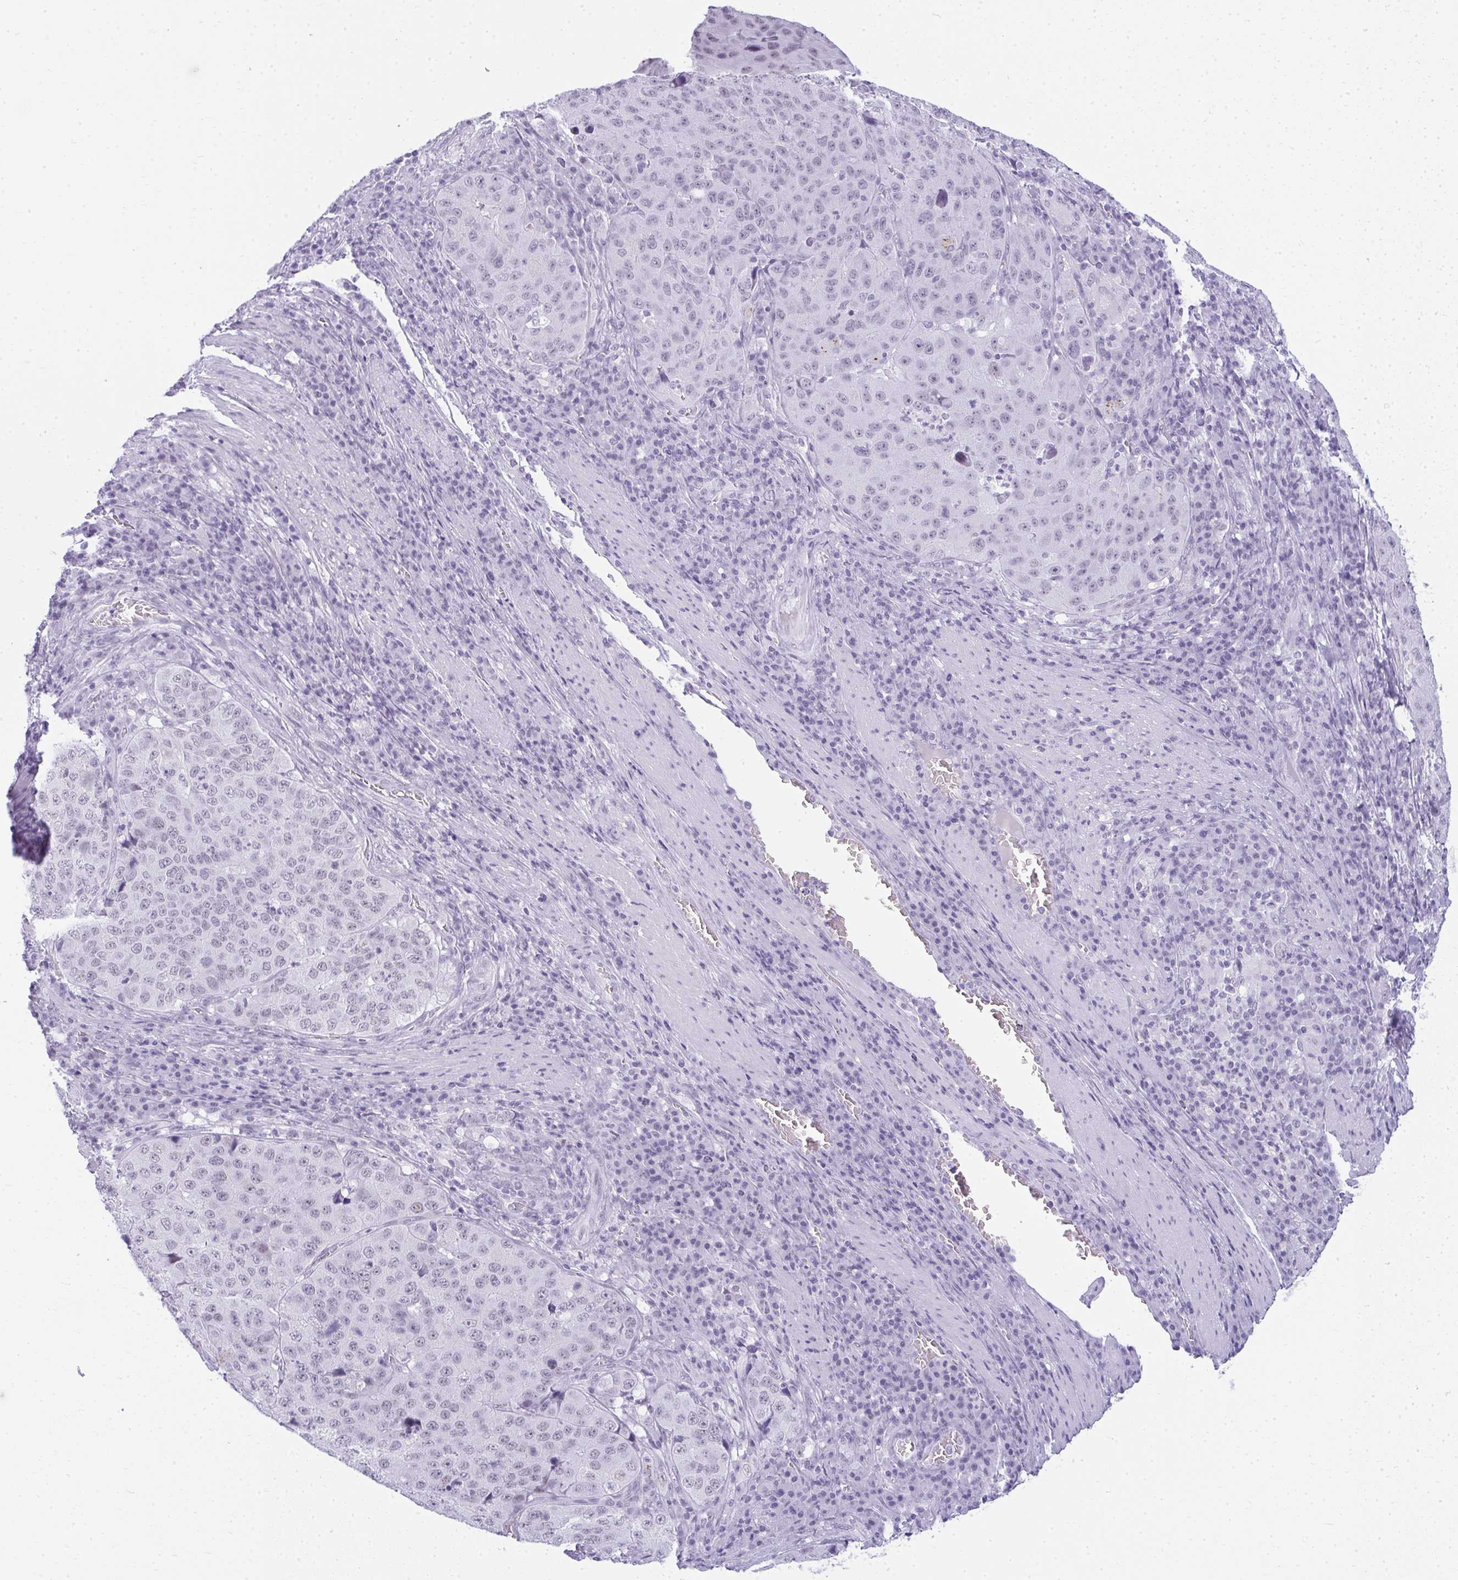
{"staining": {"intensity": "weak", "quantity": "<25%", "location": "nuclear"}, "tissue": "stomach cancer", "cell_type": "Tumor cells", "image_type": "cancer", "snomed": [{"axis": "morphology", "description": "Adenocarcinoma, NOS"}, {"axis": "topography", "description": "Stomach"}], "caption": "An image of stomach cancer stained for a protein displays no brown staining in tumor cells. (Stains: DAB (3,3'-diaminobenzidine) immunohistochemistry (IHC) with hematoxylin counter stain, Microscopy: brightfield microscopy at high magnification).", "gene": "PLA2G1B", "patient": {"sex": "male", "age": 71}}